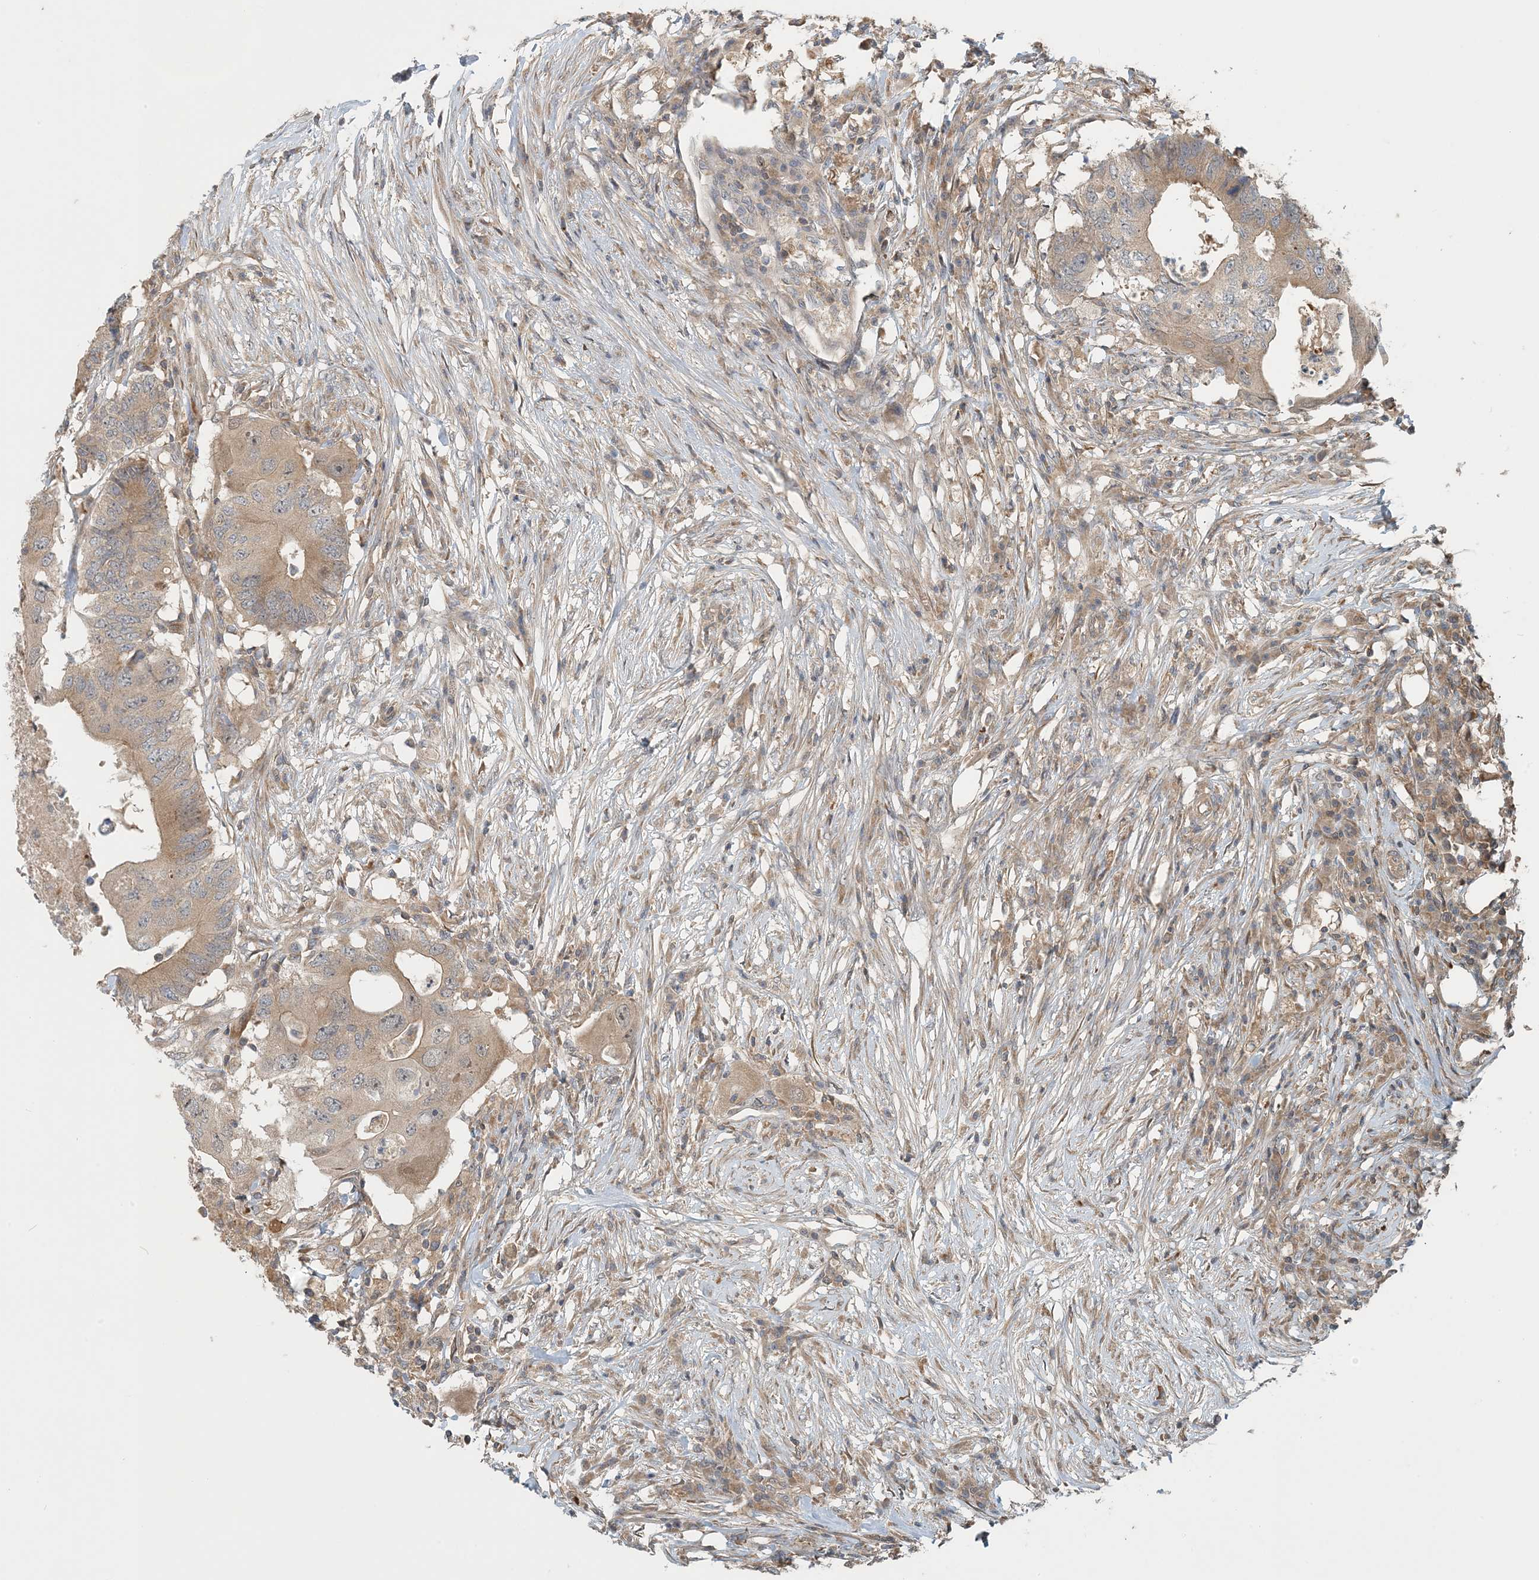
{"staining": {"intensity": "moderate", "quantity": ">75%", "location": "cytoplasmic/membranous"}, "tissue": "colorectal cancer", "cell_type": "Tumor cells", "image_type": "cancer", "snomed": [{"axis": "morphology", "description": "Adenocarcinoma, NOS"}, {"axis": "topography", "description": "Colon"}], "caption": "An immunohistochemistry histopathology image of neoplastic tissue is shown. Protein staining in brown shows moderate cytoplasmic/membranous positivity in adenocarcinoma (colorectal) within tumor cells. (DAB IHC, brown staining for protein, blue staining for nuclei).", "gene": "ZBTB3", "patient": {"sex": "male", "age": 71}}